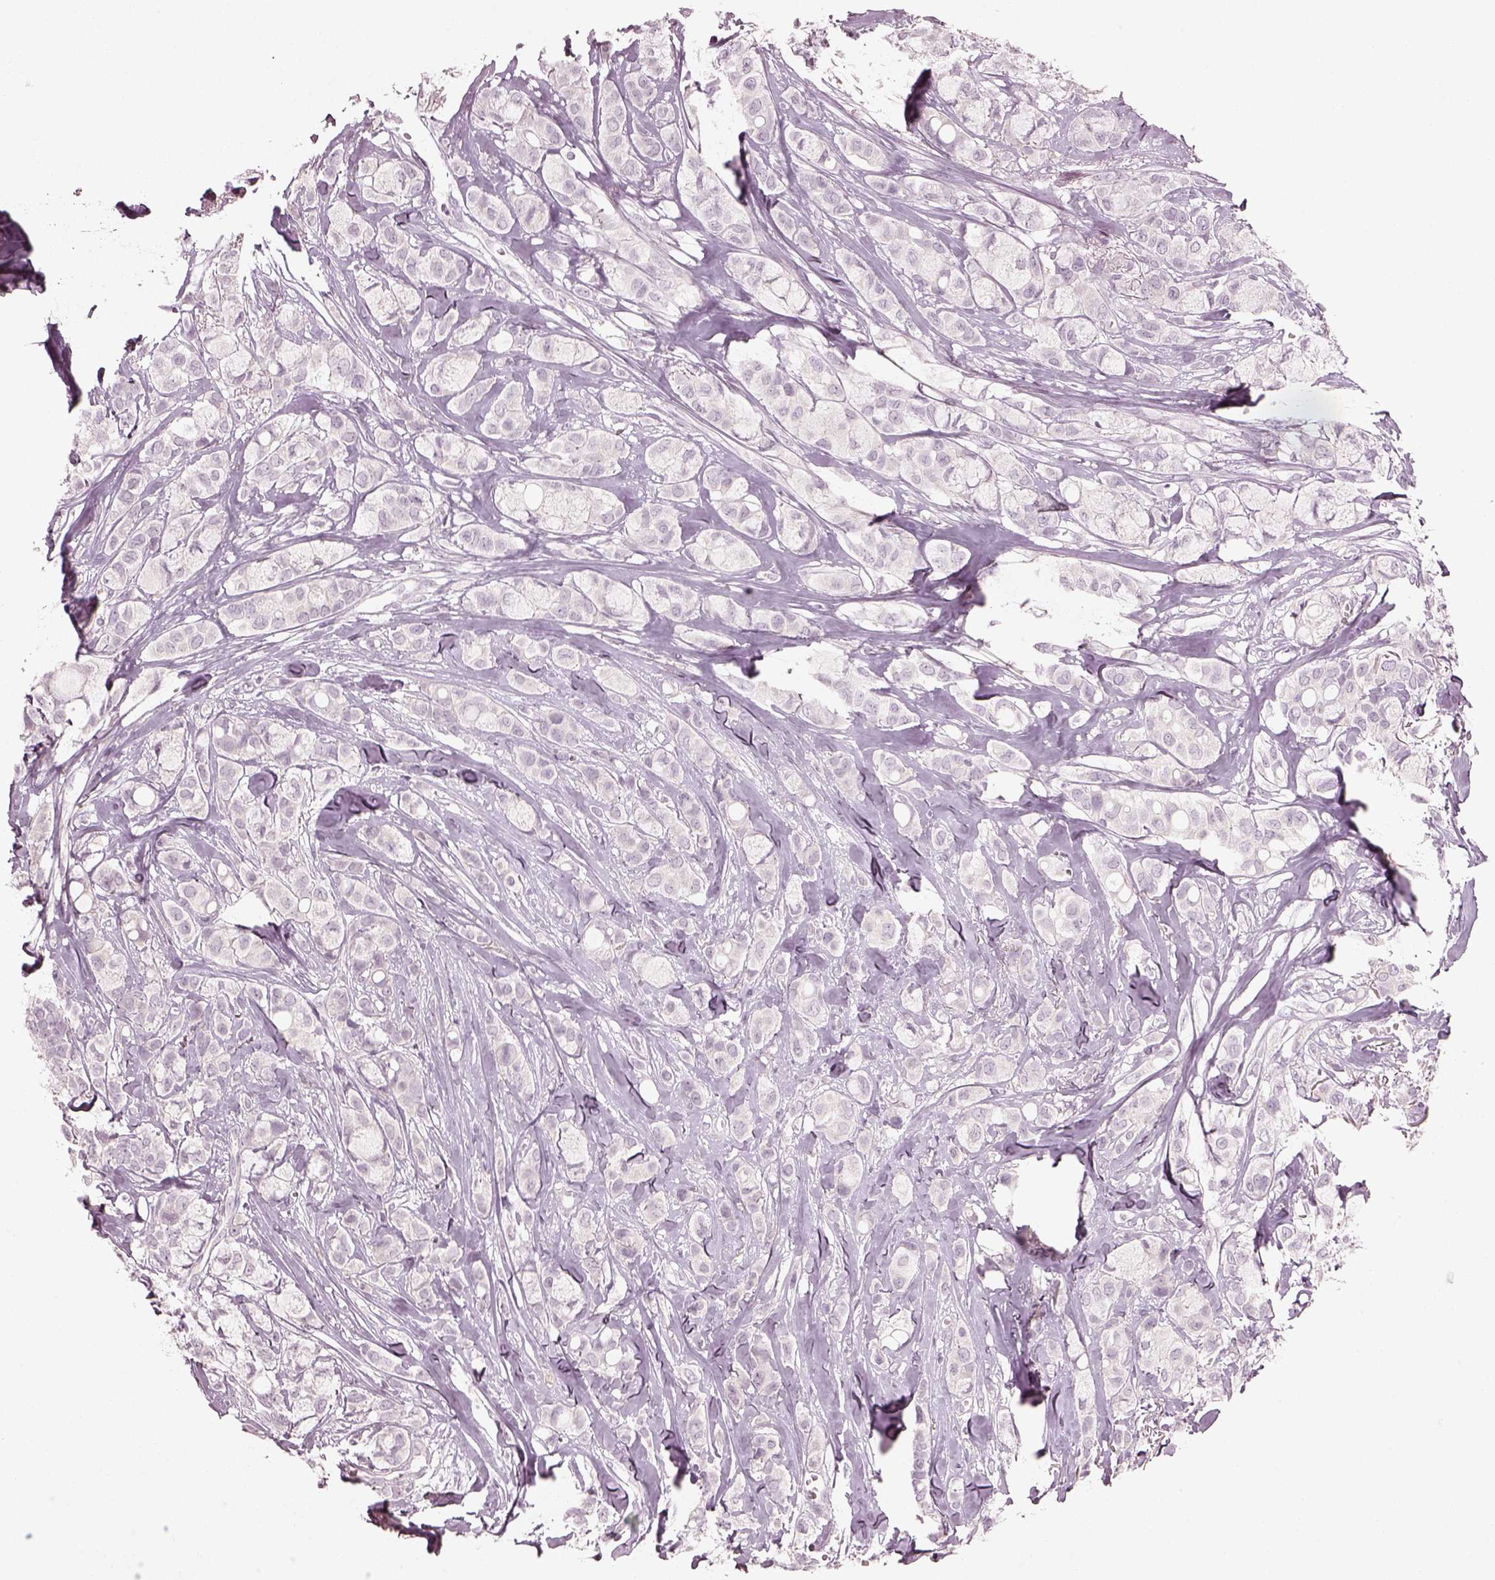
{"staining": {"intensity": "negative", "quantity": "none", "location": "none"}, "tissue": "breast cancer", "cell_type": "Tumor cells", "image_type": "cancer", "snomed": [{"axis": "morphology", "description": "Duct carcinoma"}, {"axis": "topography", "description": "Breast"}], "caption": "A histopathology image of human breast cancer is negative for staining in tumor cells. (Brightfield microscopy of DAB IHC at high magnification).", "gene": "SPATA6L", "patient": {"sex": "female", "age": 85}}